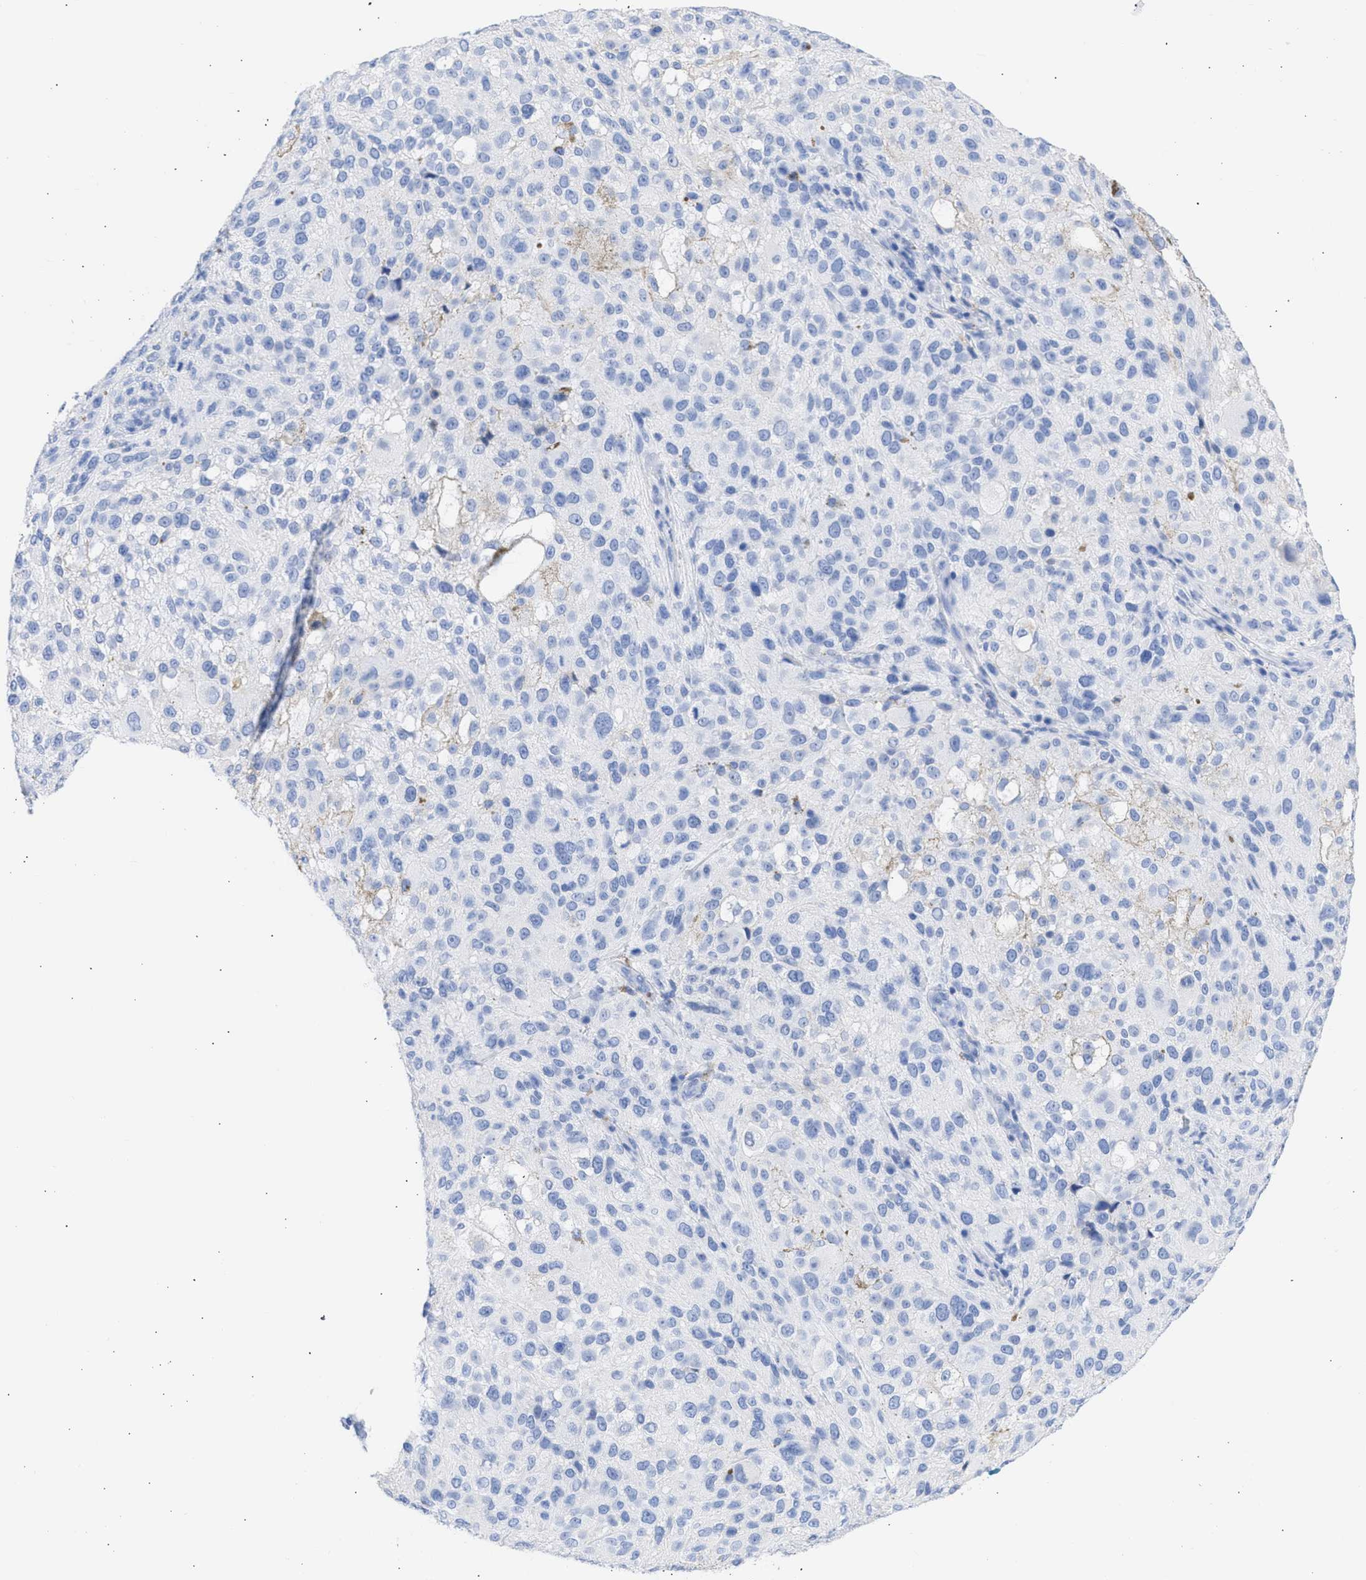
{"staining": {"intensity": "negative", "quantity": "none", "location": "none"}, "tissue": "melanoma", "cell_type": "Tumor cells", "image_type": "cancer", "snomed": [{"axis": "morphology", "description": "Necrosis, NOS"}, {"axis": "morphology", "description": "Malignant melanoma, NOS"}, {"axis": "topography", "description": "Skin"}], "caption": "The immunohistochemistry (IHC) image has no significant staining in tumor cells of melanoma tissue. Nuclei are stained in blue.", "gene": "RSPH1", "patient": {"sex": "female", "age": 87}}